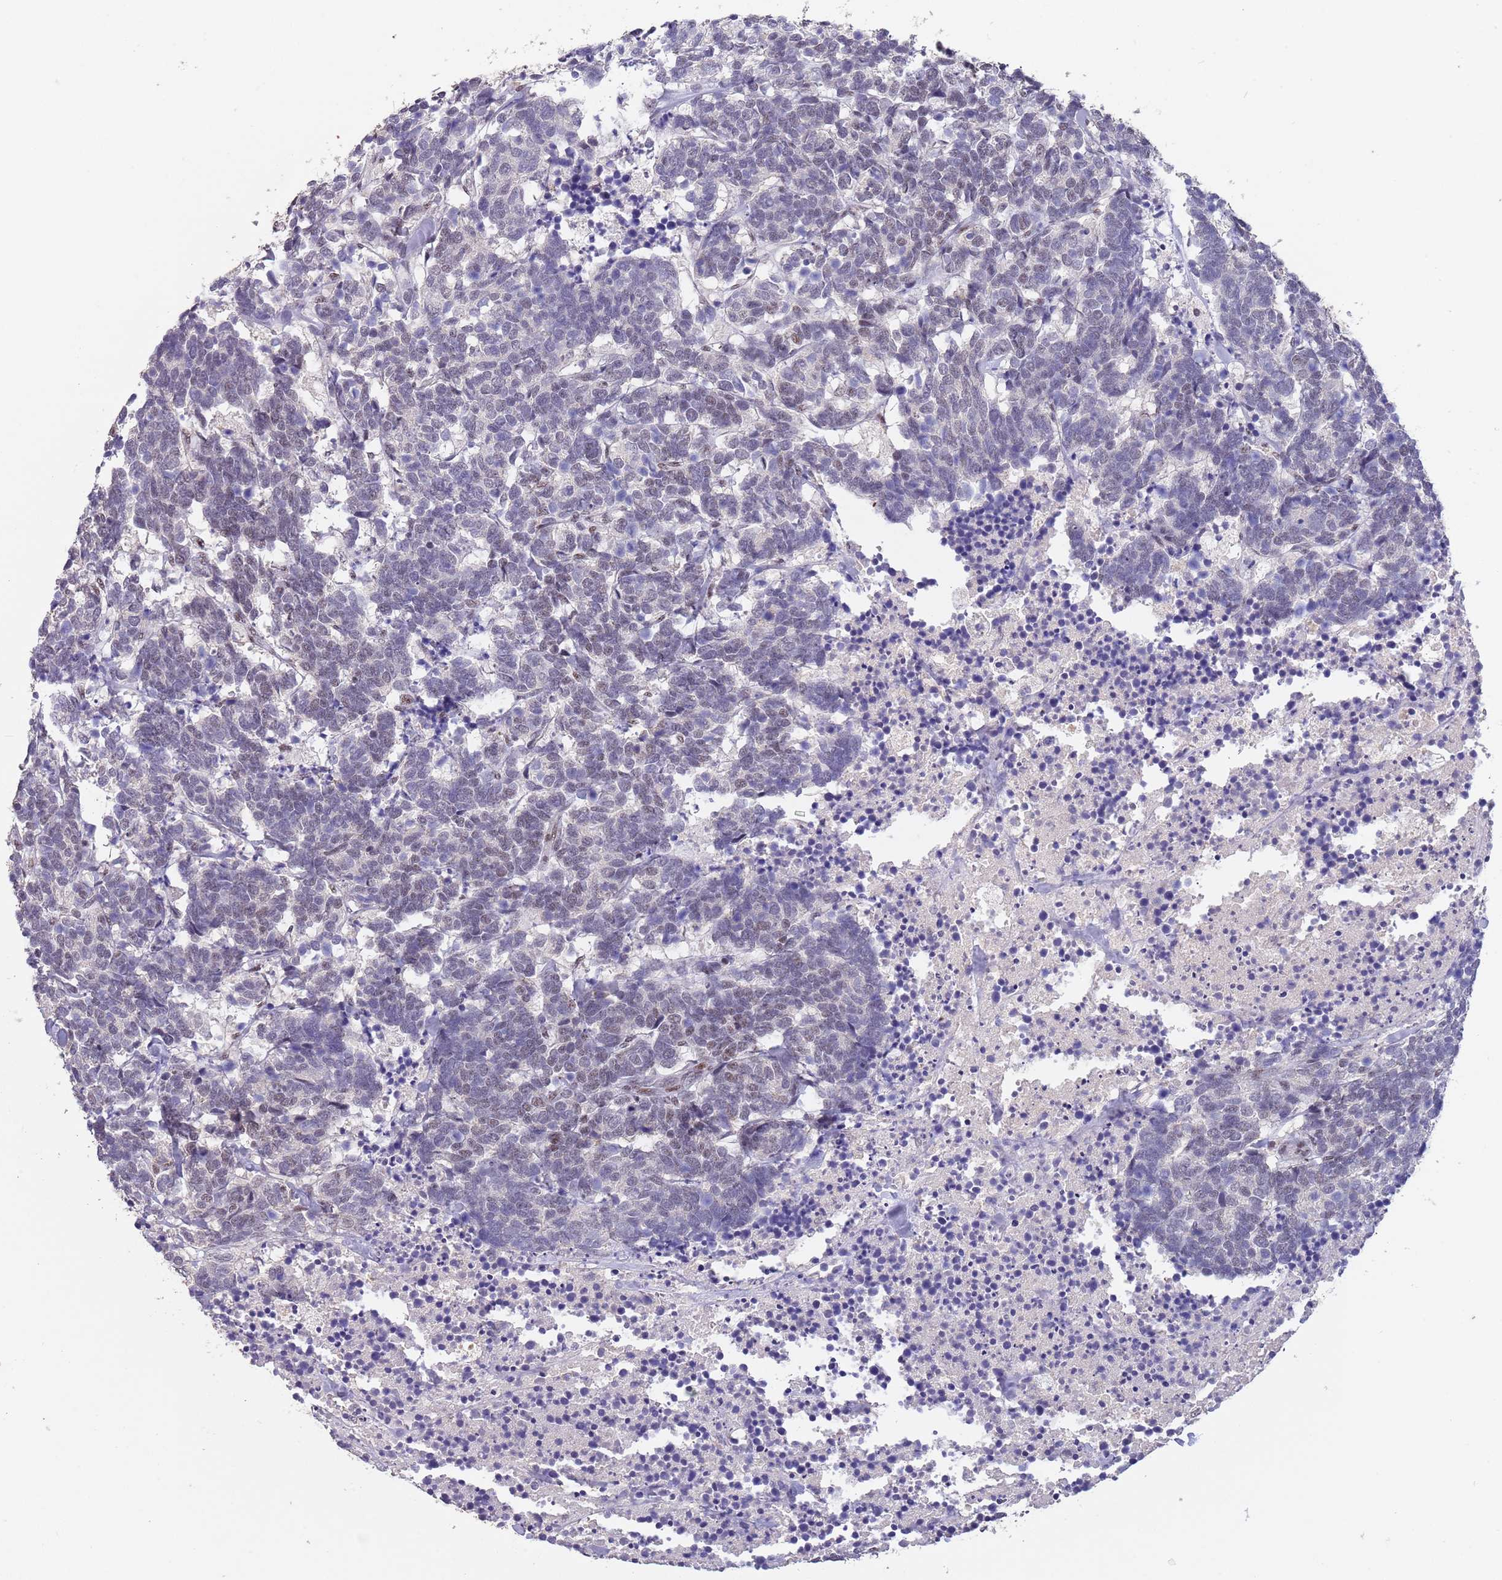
{"staining": {"intensity": "negative", "quantity": "none", "location": "none"}, "tissue": "carcinoid", "cell_type": "Tumor cells", "image_type": "cancer", "snomed": [{"axis": "morphology", "description": "Carcinoma, NOS"}, {"axis": "morphology", "description": "Carcinoid, malignant, NOS"}, {"axis": "topography", "description": "Urinary bladder"}], "caption": "An immunohistochemistry (IHC) histopathology image of malignant carcinoid is shown. There is no staining in tumor cells of malignant carcinoid.", "gene": "CIZ1", "patient": {"sex": "male", "age": 57}}